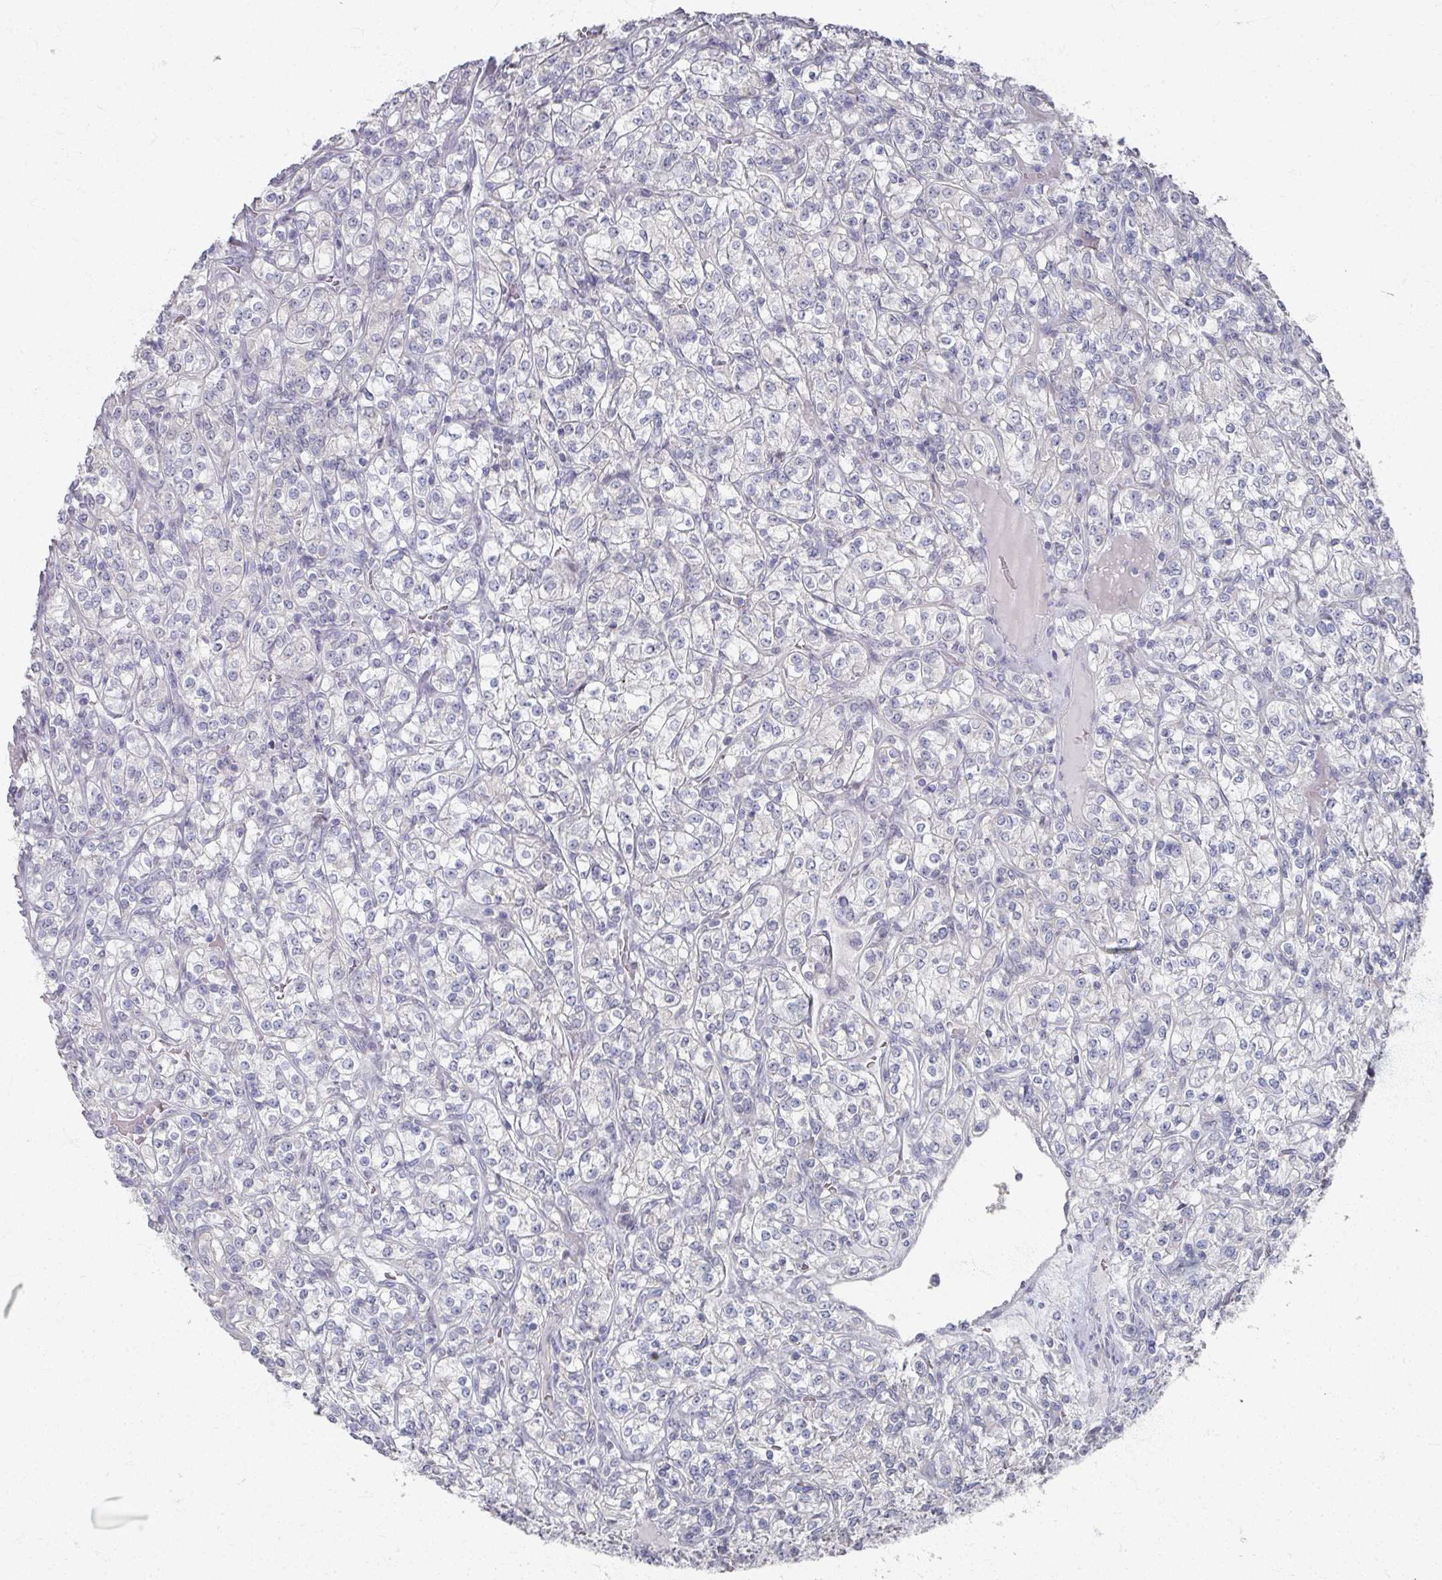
{"staining": {"intensity": "negative", "quantity": "none", "location": "none"}, "tissue": "renal cancer", "cell_type": "Tumor cells", "image_type": "cancer", "snomed": [{"axis": "morphology", "description": "Adenocarcinoma, NOS"}, {"axis": "topography", "description": "Kidney"}], "caption": "Histopathology image shows no significant protein expression in tumor cells of adenocarcinoma (renal). (DAB immunohistochemistry visualized using brightfield microscopy, high magnification).", "gene": "TTYH3", "patient": {"sex": "male", "age": 77}}